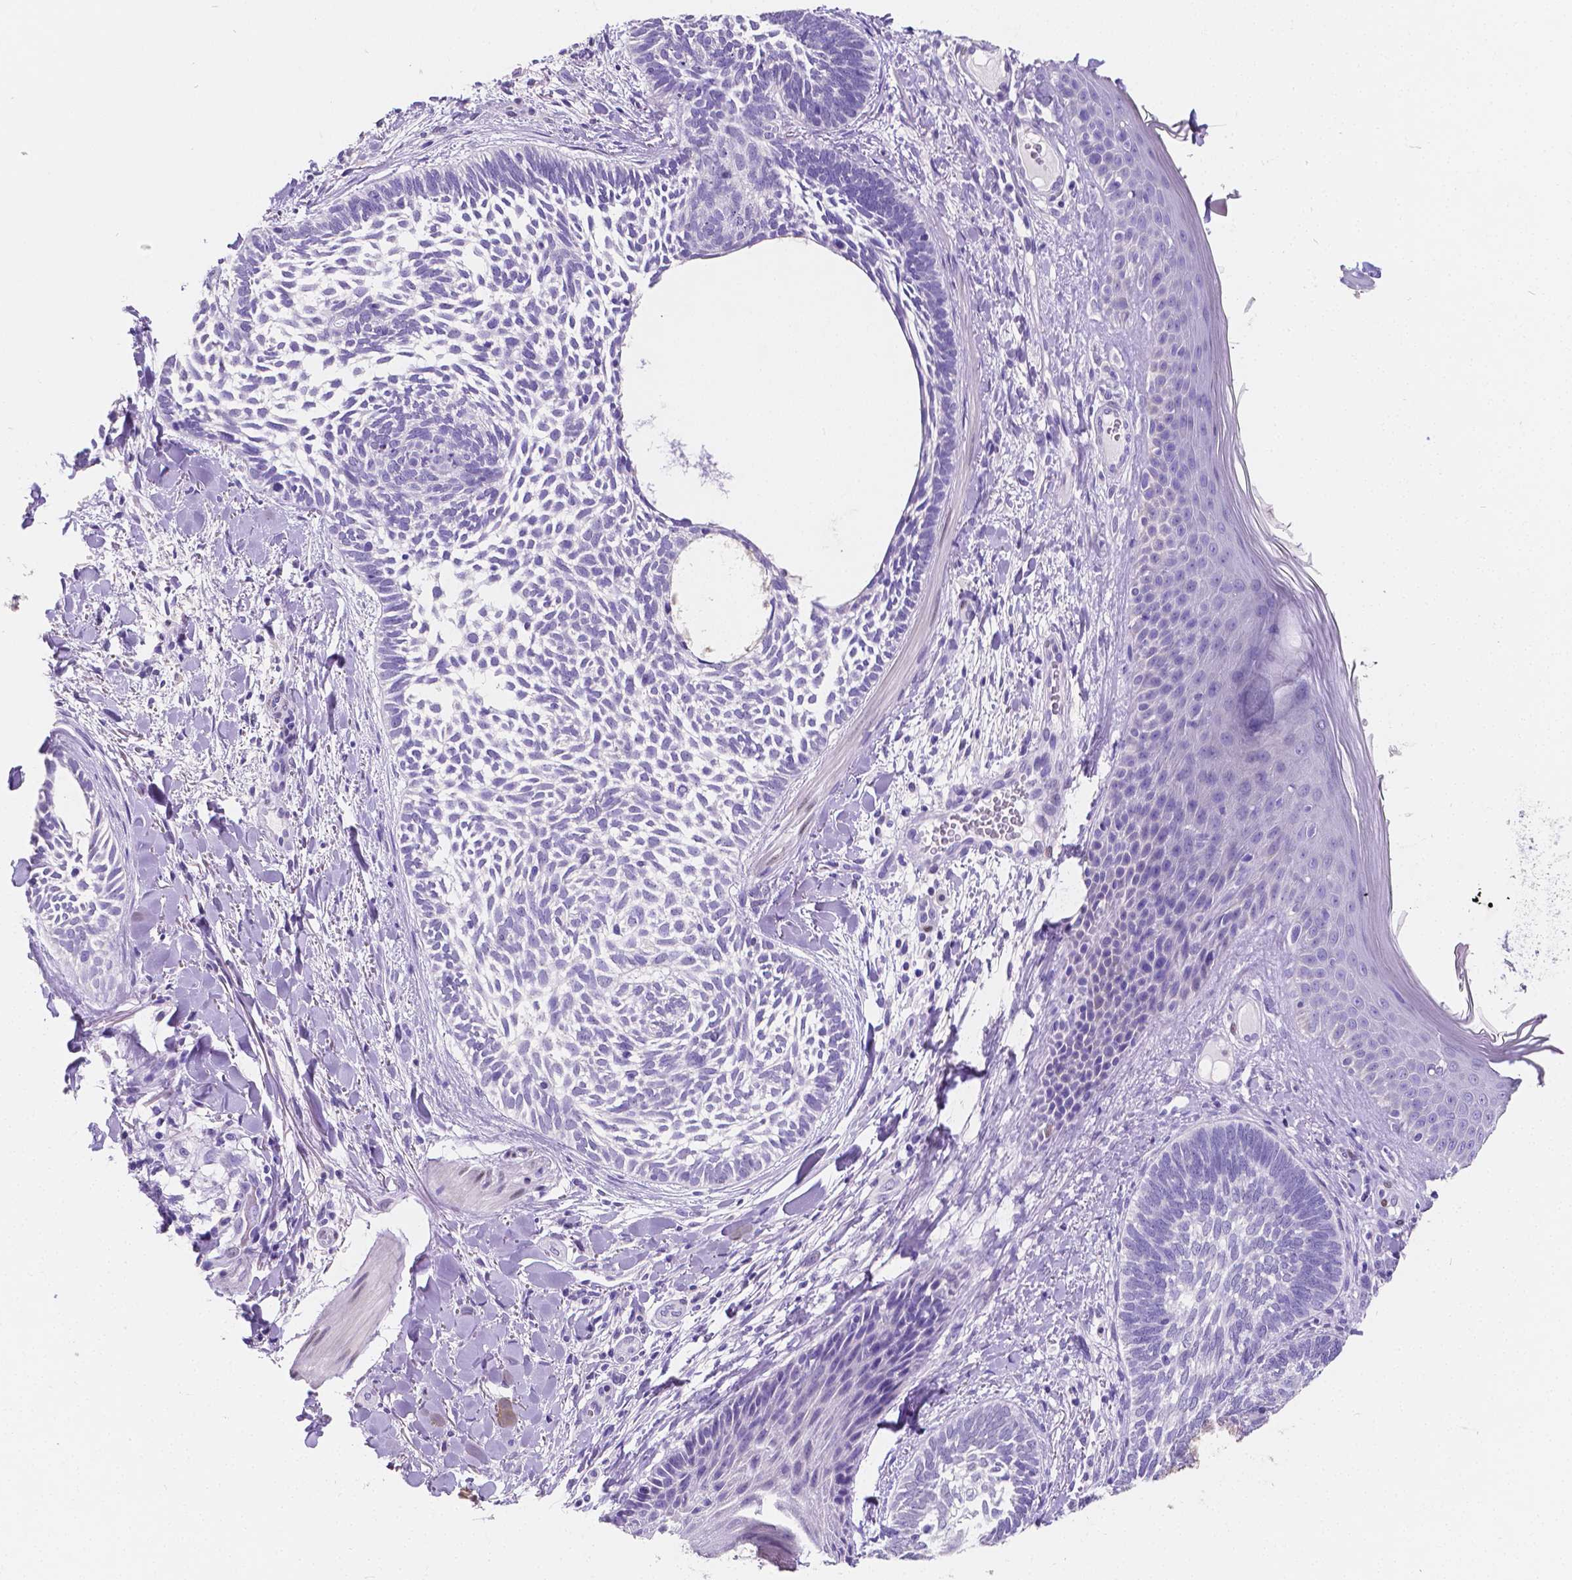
{"staining": {"intensity": "negative", "quantity": "none", "location": "none"}, "tissue": "skin cancer", "cell_type": "Tumor cells", "image_type": "cancer", "snomed": [{"axis": "morphology", "description": "Normal tissue, NOS"}, {"axis": "morphology", "description": "Basal cell carcinoma"}, {"axis": "topography", "description": "Skin"}], "caption": "An immunohistochemistry histopathology image of skin cancer is shown. There is no staining in tumor cells of skin cancer.", "gene": "SATB2", "patient": {"sex": "male", "age": 46}}